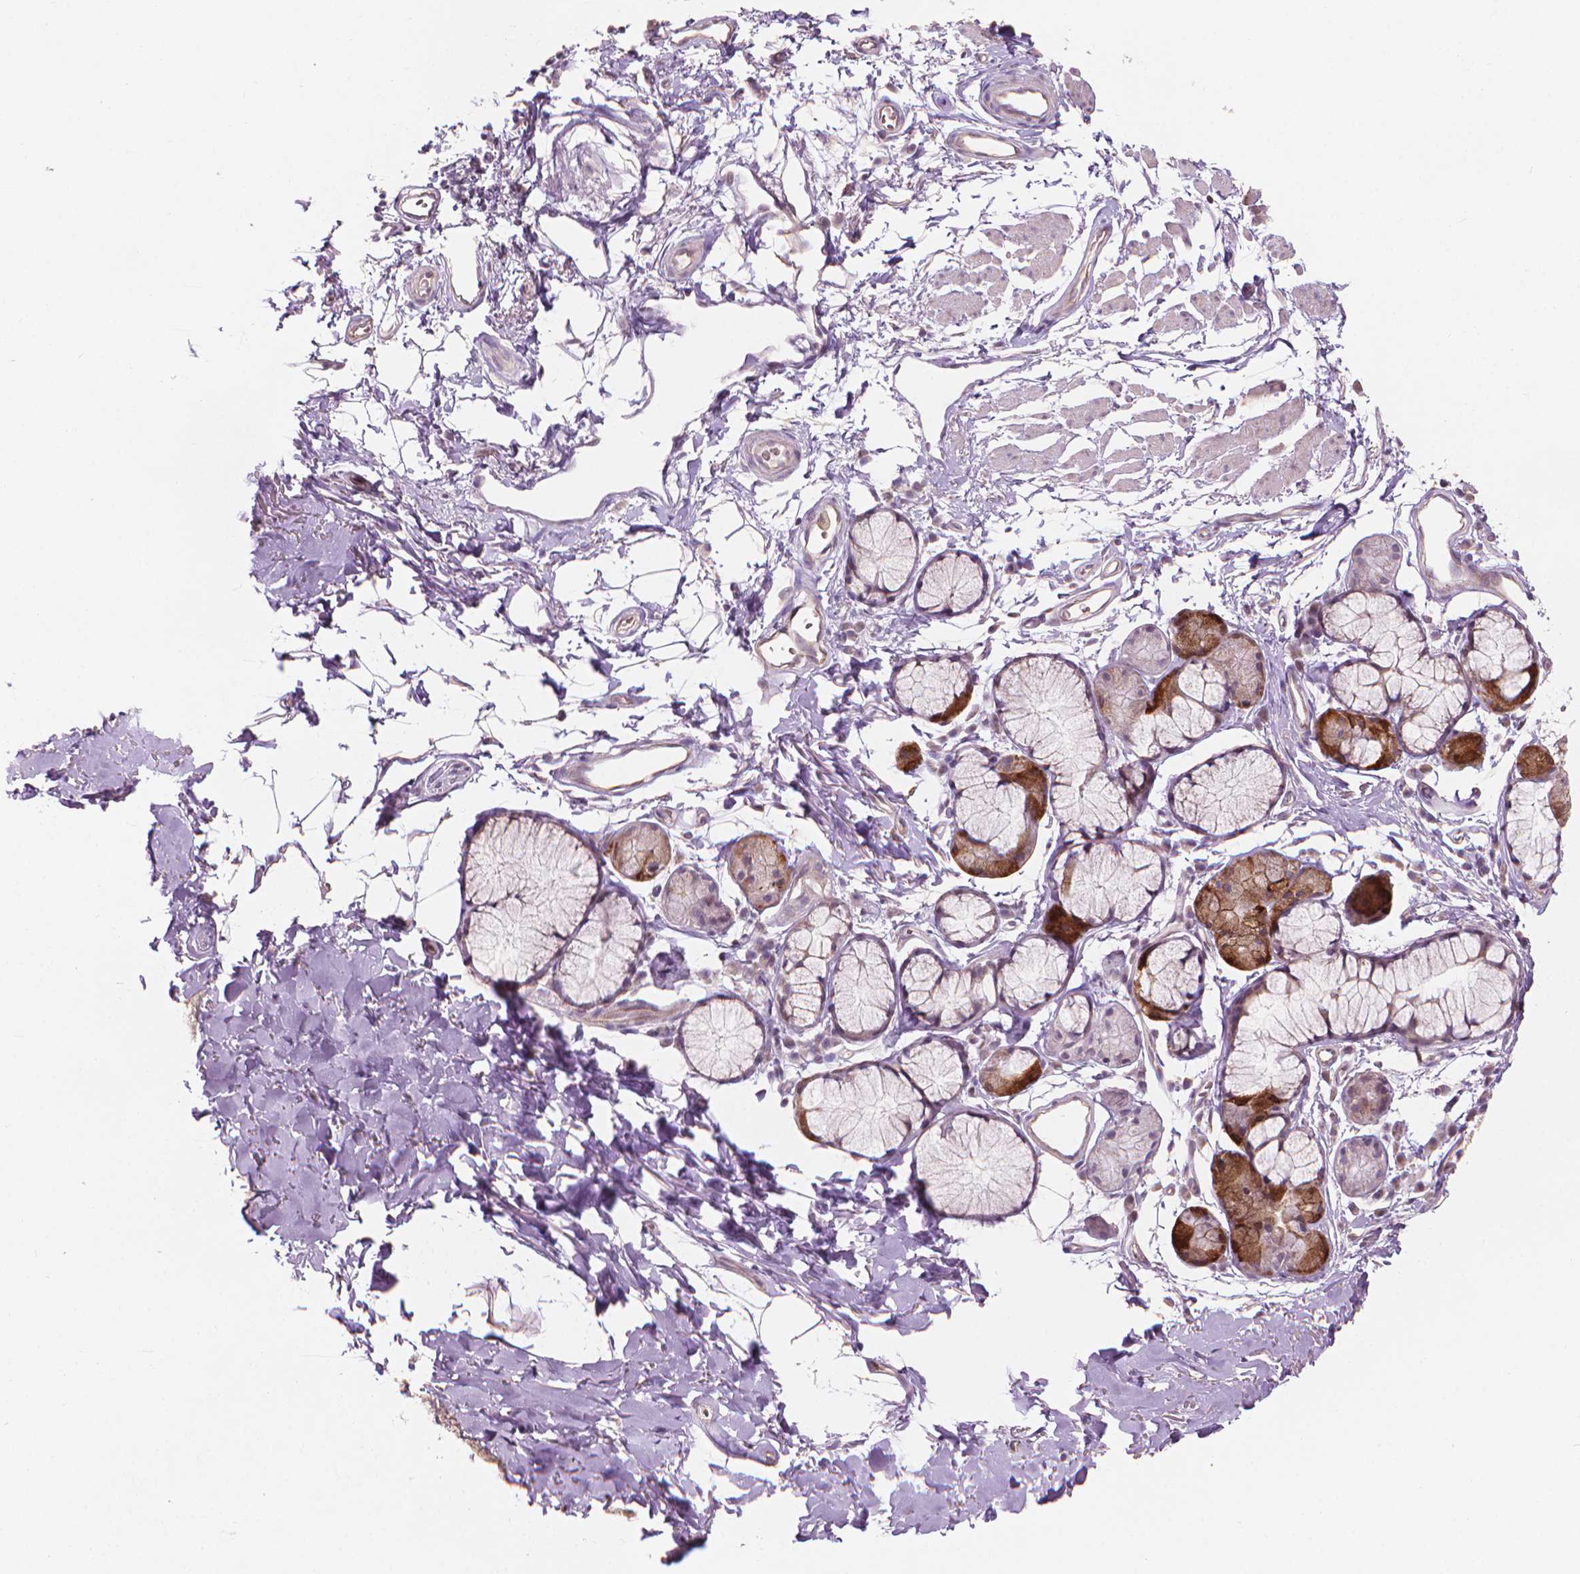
{"staining": {"intensity": "weak", "quantity": "25%-75%", "location": "cytoplasmic/membranous"}, "tissue": "adipose tissue", "cell_type": "Adipocytes", "image_type": "normal", "snomed": [{"axis": "morphology", "description": "Normal tissue, NOS"}, {"axis": "topography", "description": "Cartilage tissue"}, {"axis": "topography", "description": "Bronchus"}], "caption": "The histopathology image demonstrates immunohistochemical staining of benign adipose tissue. There is weak cytoplasmic/membranous expression is appreciated in about 25%-75% of adipocytes. (IHC, brightfield microscopy, high magnification).", "gene": "IFFO1", "patient": {"sex": "female", "age": 79}}